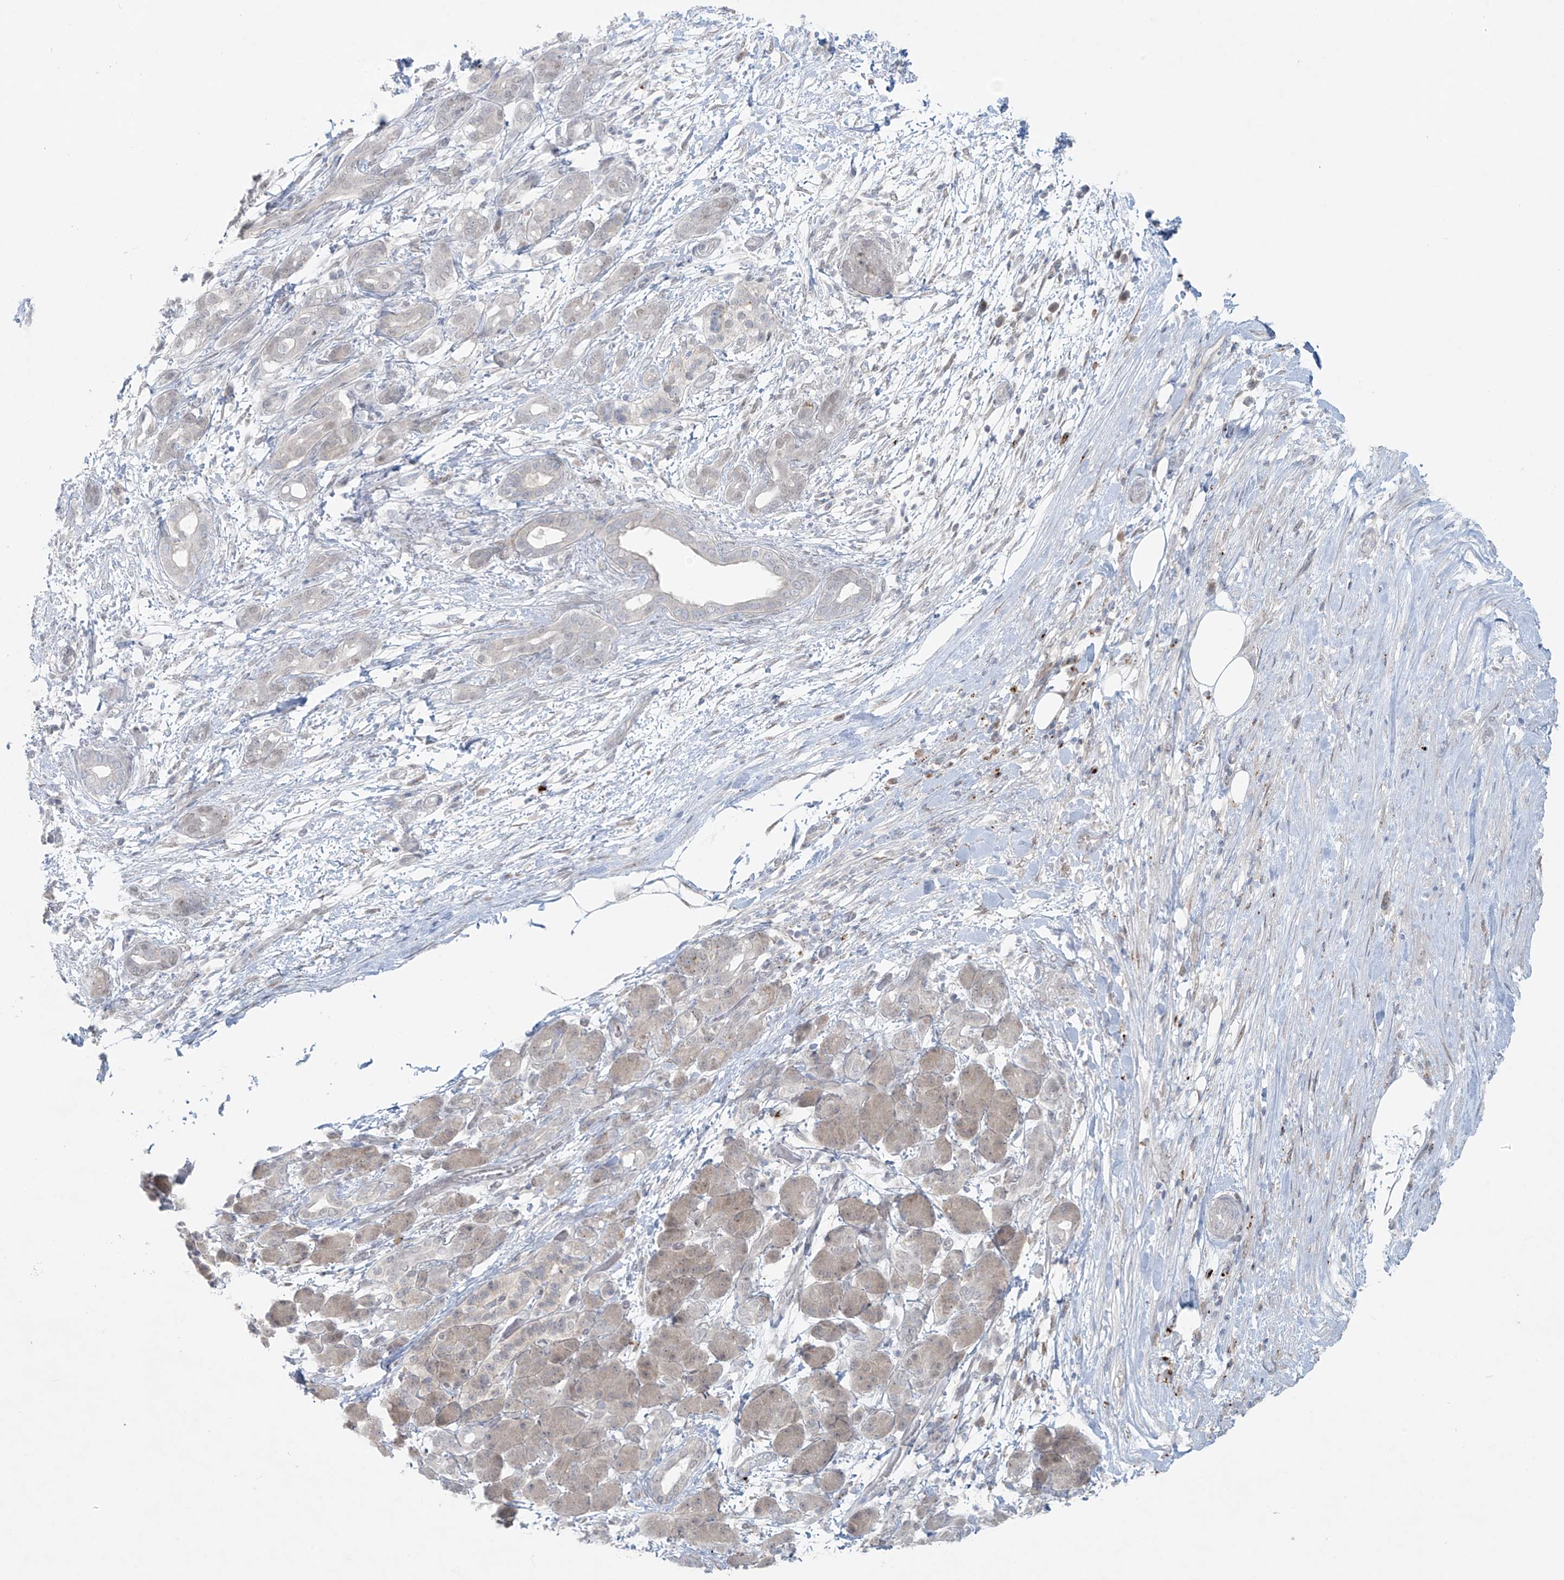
{"staining": {"intensity": "negative", "quantity": "none", "location": "none"}, "tissue": "pancreatic cancer", "cell_type": "Tumor cells", "image_type": "cancer", "snomed": [{"axis": "morphology", "description": "Adenocarcinoma, NOS"}, {"axis": "topography", "description": "Pancreas"}], "caption": "This photomicrograph is of pancreatic cancer stained with immunohistochemistry (IHC) to label a protein in brown with the nuclei are counter-stained blue. There is no expression in tumor cells. (Stains: DAB IHC with hematoxylin counter stain, Microscopy: brightfield microscopy at high magnification).", "gene": "PPAT", "patient": {"sex": "female", "age": 55}}